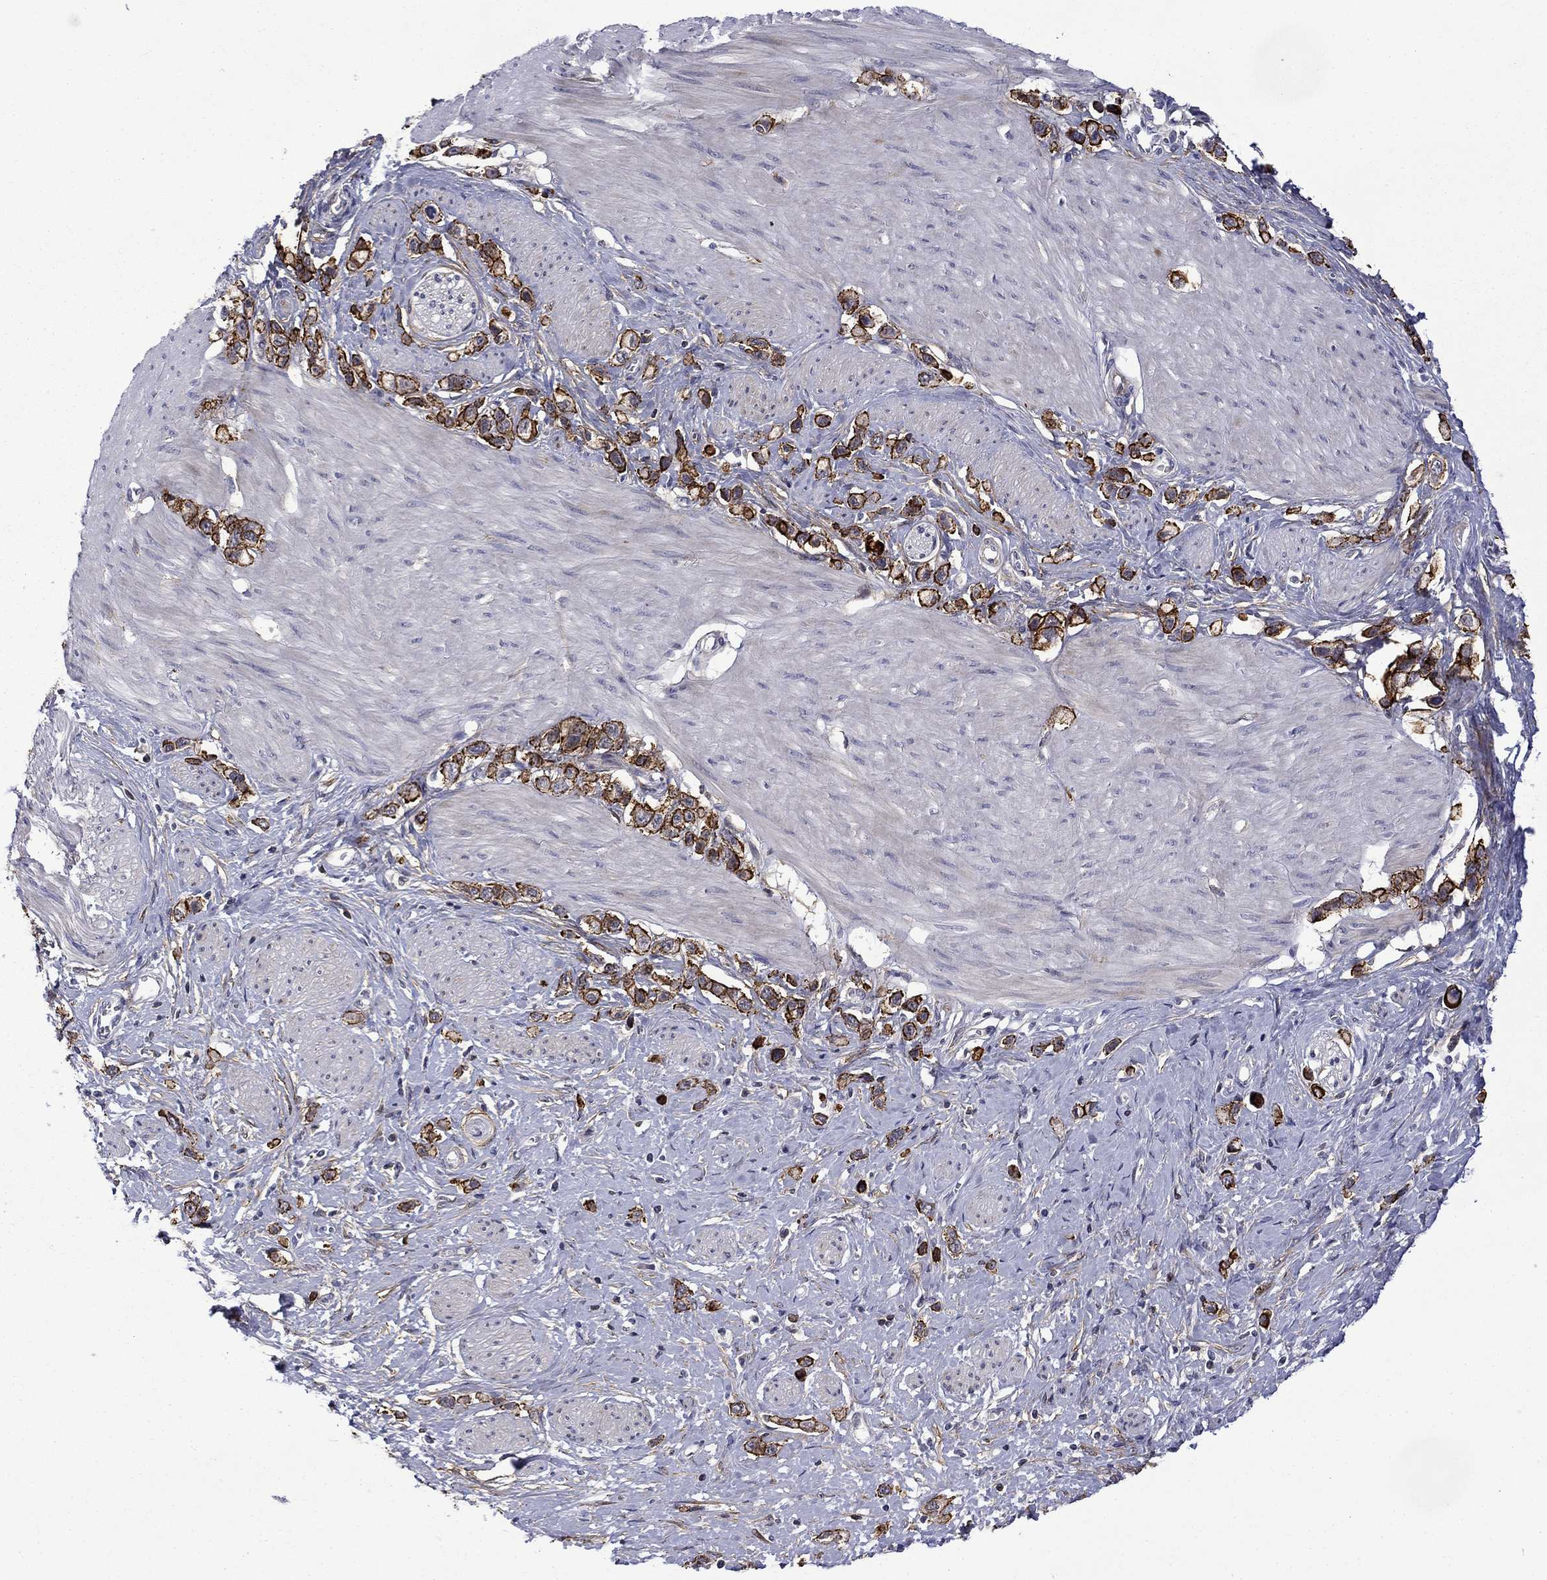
{"staining": {"intensity": "strong", "quantity": ">75%", "location": "cytoplasmic/membranous"}, "tissue": "stomach cancer", "cell_type": "Tumor cells", "image_type": "cancer", "snomed": [{"axis": "morphology", "description": "Normal tissue, NOS"}, {"axis": "morphology", "description": "Adenocarcinoma, NOS"}, {"axis": "morphology", "description": "Adenocarcinoma, High grade"}, {"axis": "topography", "description": "Stomach, upper"}, {"axis": "topography", "description": "Stomach"}], "caption": "The micrograph exhibits a brown stain indicating the presence of a protein in the cytoplasmic/membranous of tumor cells in stomach adenocarcinoma.", "gene": "LMO7", "patient": {"sex": "female", "age": 65}}